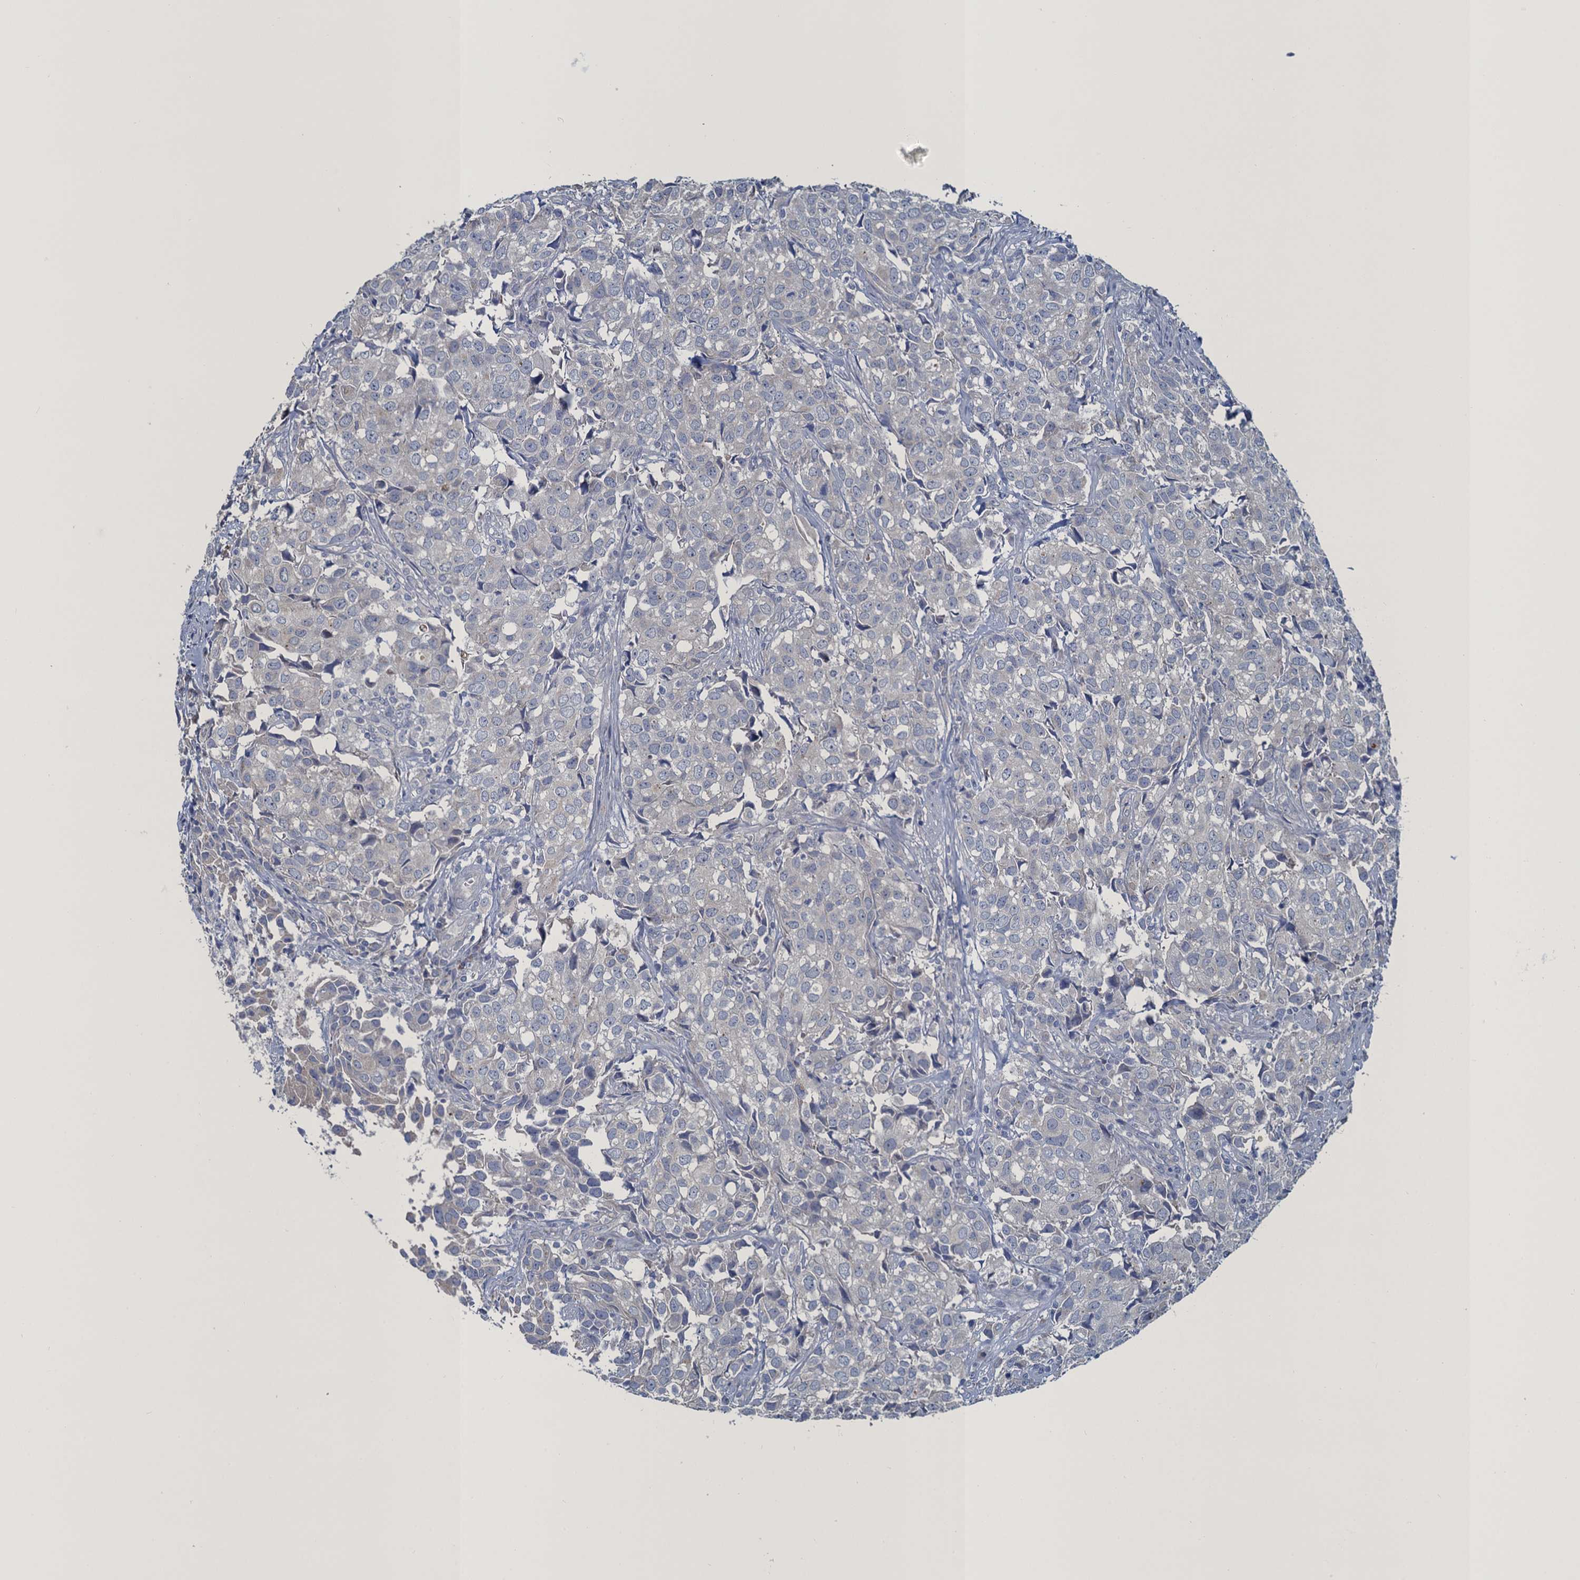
{"staining": {"intensity": "negative", "quantity": "none", "location": "none"}, "tissue": "urothelial cancer", "cell_type": "Tumor cells", "image_type": "cancer", "snomed": [{"axis": "morphology", "description": "Urothelial carcinoma, High grade"}, {"axis": "topography", "description": "Urinary bladder"}], "caption": "DAB (3,3'-diaminobenzidine) immunohistochemical staining of urothelial cancer displays no significant positivity in tumor cells.", "gene": "ATOSA", "patient": {"sex": "female", "age": 75}}